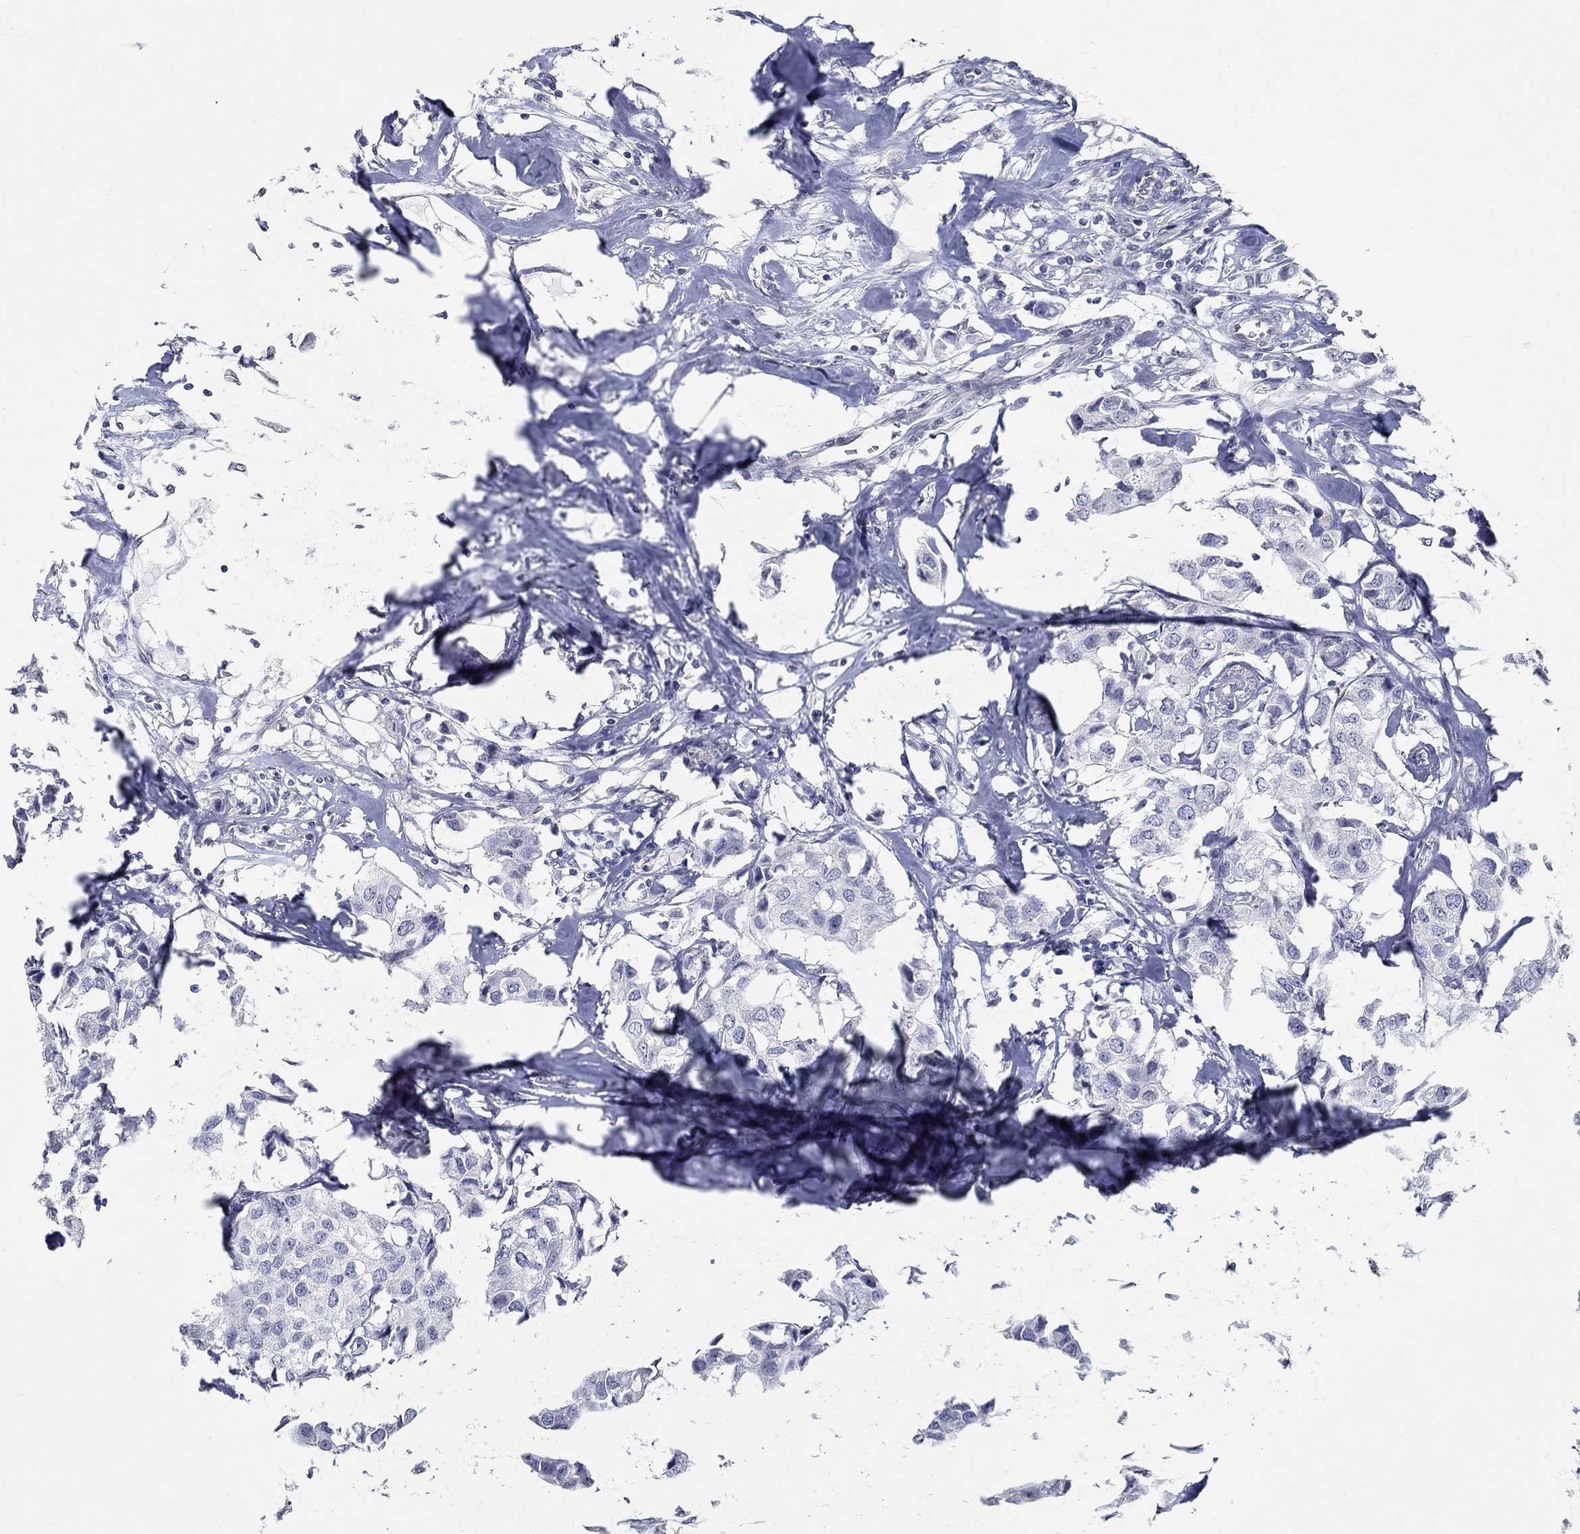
{"staining": {"intensity": "negative", "quantity": "none", "location": "none"}, "tissue": "breast cancer", "cell_type": "Tumor cells", "image_type": "cancer", "snomed": [{"axis": "morphology", "description": "Duct carcinoma"}, {"axis": "topography", "description": "Breast"}], "caption": "Human intraductal carcinoma (breast) stained for a protein using immunohistochemistry (IHC) demonstrates no positivity in tumor cells.", "gene": "NUP155", "patient": {"sex": "female", "age": 80}}